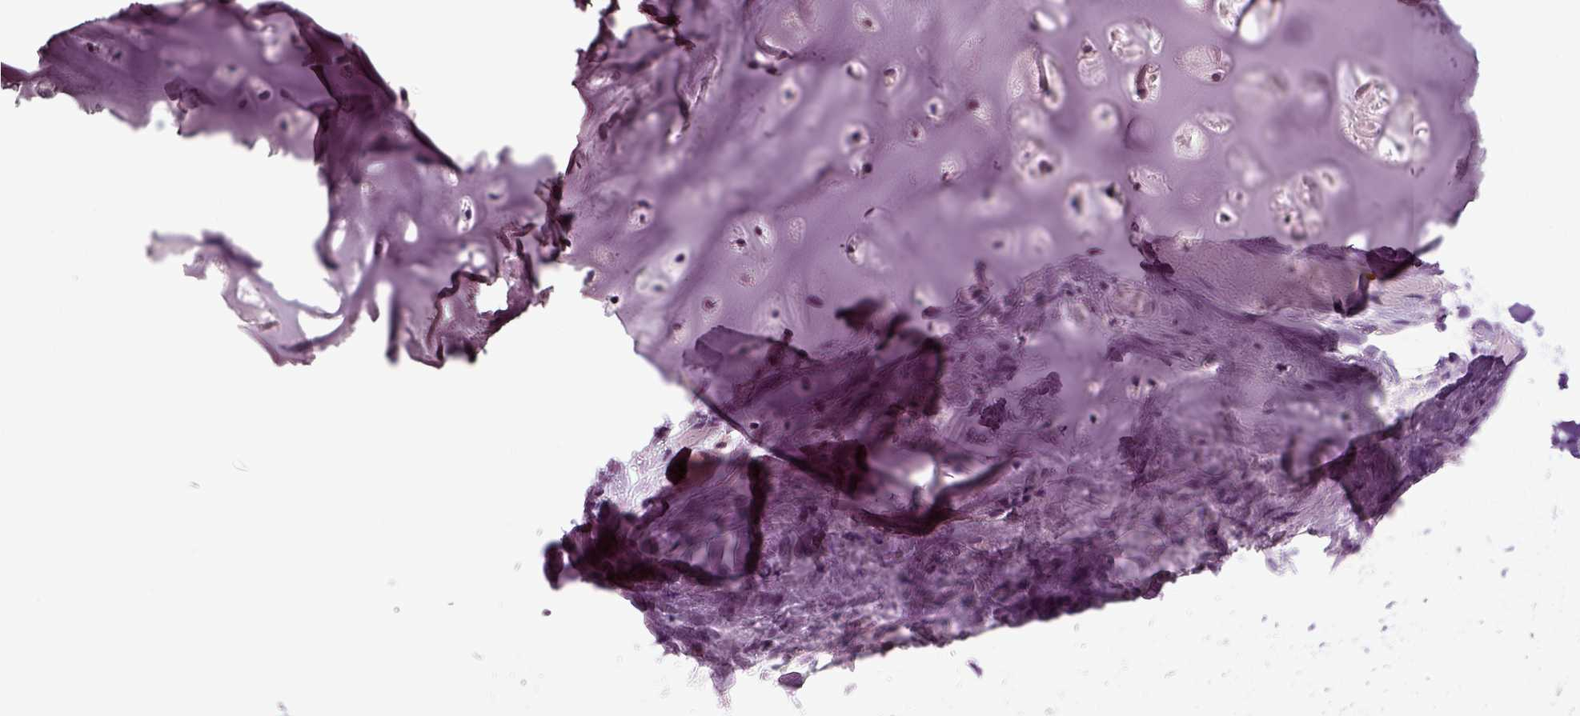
{"staining": {"intensity": "negative", "quantity": "none", "location": "none"}, "tissue": "soft tissue", "cell_type": "Chondrocytes", "image_type": "normal", "snomed": [{"axis": "morphology", "description": "Normal tissue, NOS"}, {"axis": "topography", "description": "Cartilage tissue"}], "caption": "IHC of unremarkable human soft tissue reveals no staining in chondrocytes. (DAB immunohistochemistry, high magnification).", "gene": "SPATA17", "patient": {"sex": "male", "age": 62}}